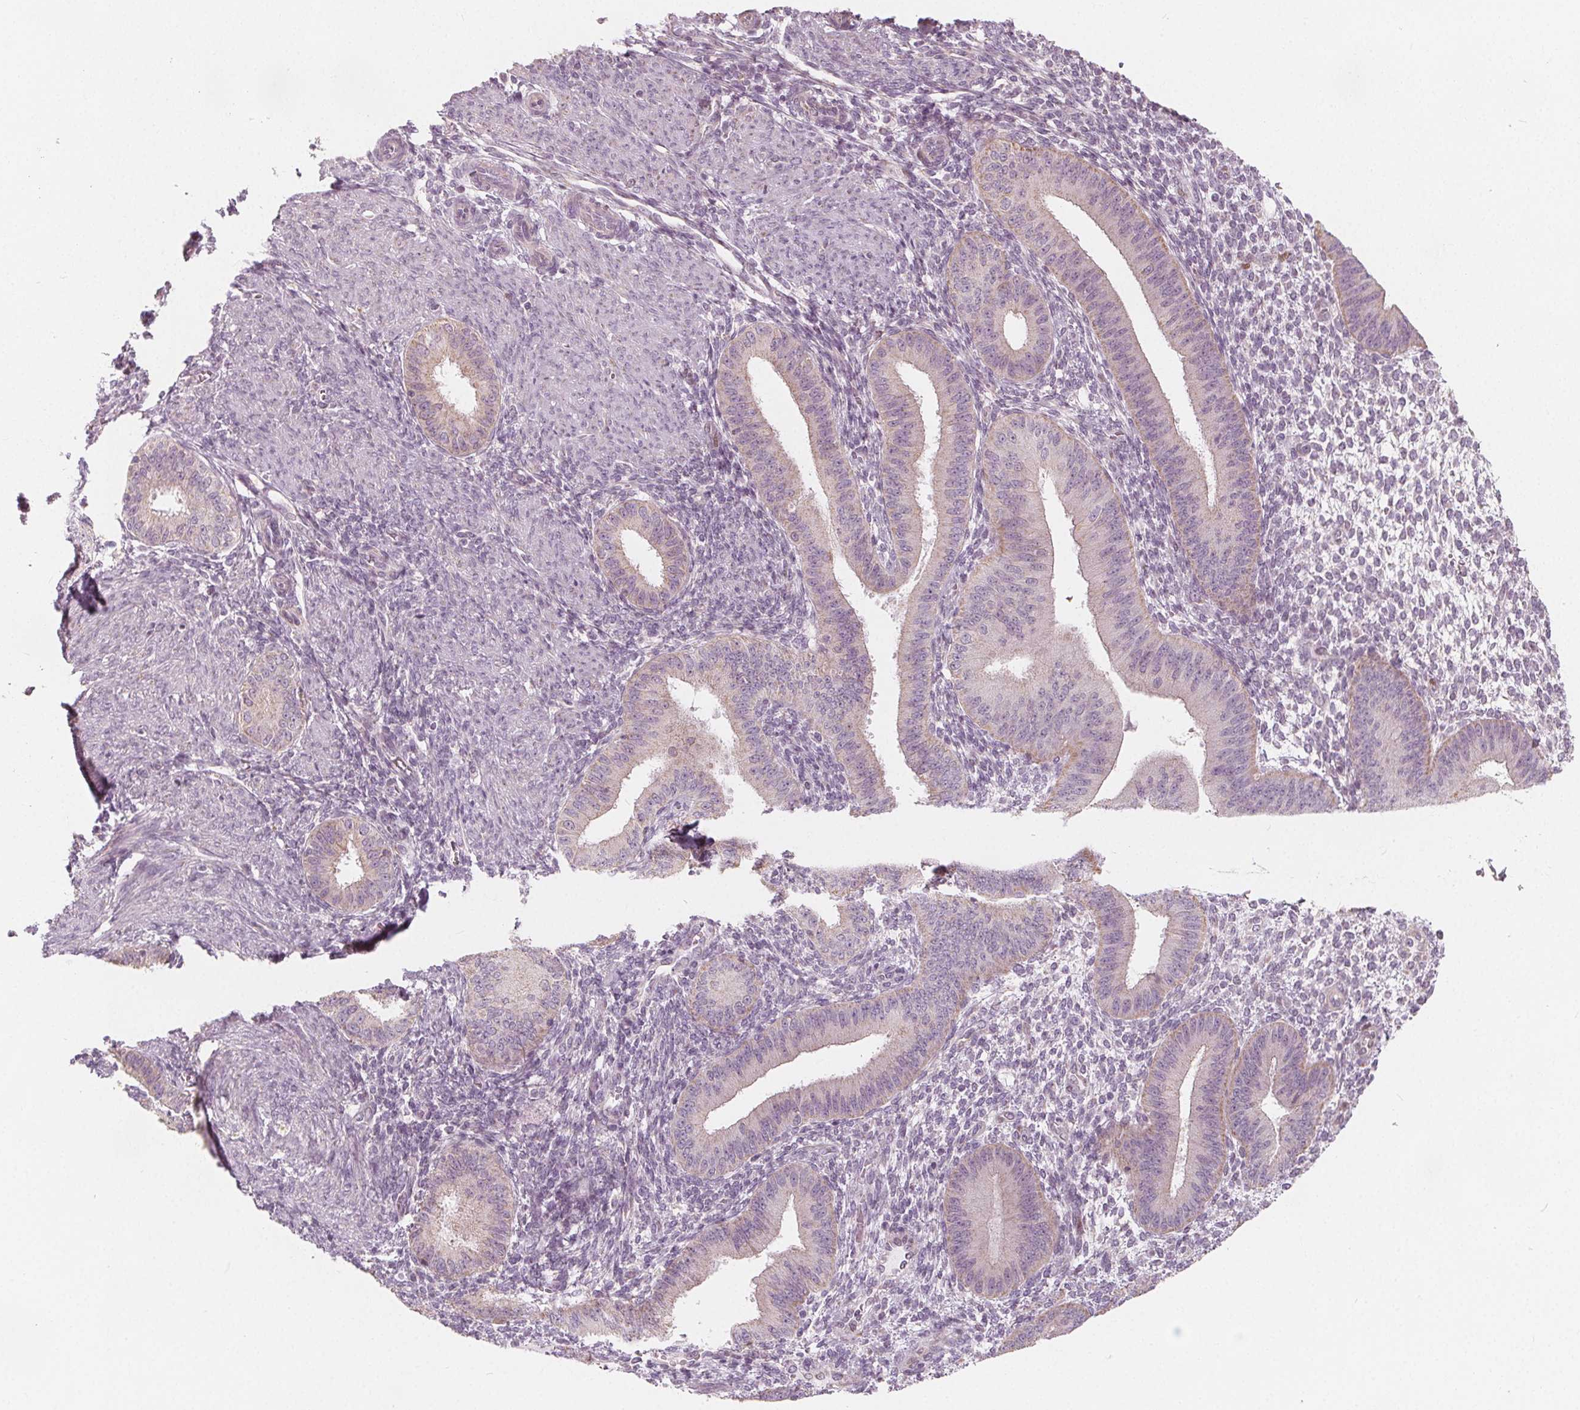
{"staining": {"intensity": "negative", "quantity": "none", "location": "none"}, "tissue": "endometrium", "cell_type": "Cells in endometrial stroma", "image_type": "normal", "snomed": [{"axis": "morphology", "description": "Normal tissue, NOS"}, {"axis": "topography", "description": "Endometrium"}], "caption": "The IHC photomicrograph has no significant positivity in cells in endometrial stroma of endometrium.", "gene": "NUP210L", "patient": {"sex": "female", "age": 39}}